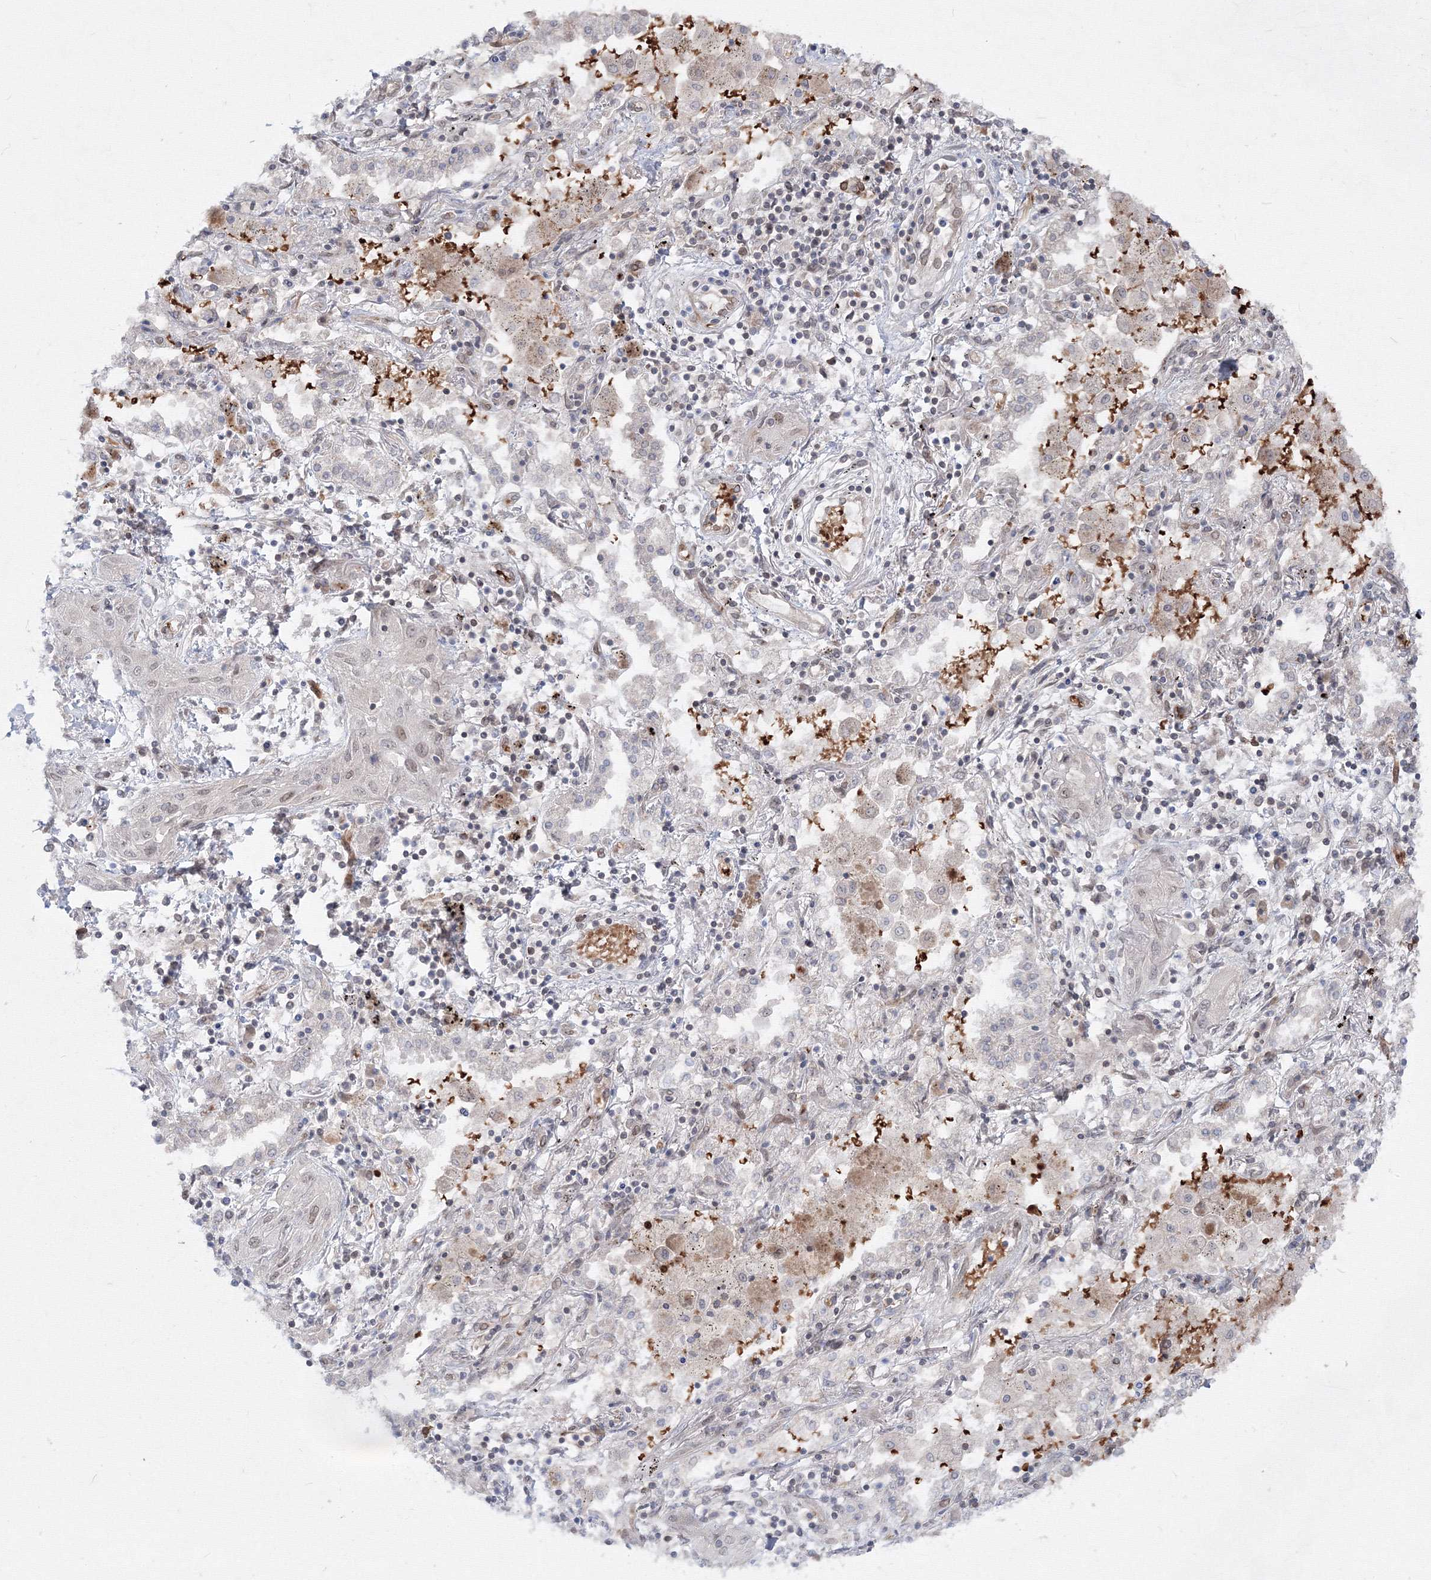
{"staining": {"intensity": "negative", "quantity": "none", "location": "none"}, "tissue": "lung cancer", "cell_type": "Tumor cells", "image_type": "cancer", "snomed": [{"axis": "morphology", "description": "Squamous cell carcinoma, NOS"}, {"axis": "topography", "description": "Lung"}], "caption": "Immunohistochemical staining of squamous cell carcinoma (lung) exhibits no significant staining in tumor cells.", "gene": "DNAJB2", "patient": {"sex": "female", "age": 47}}